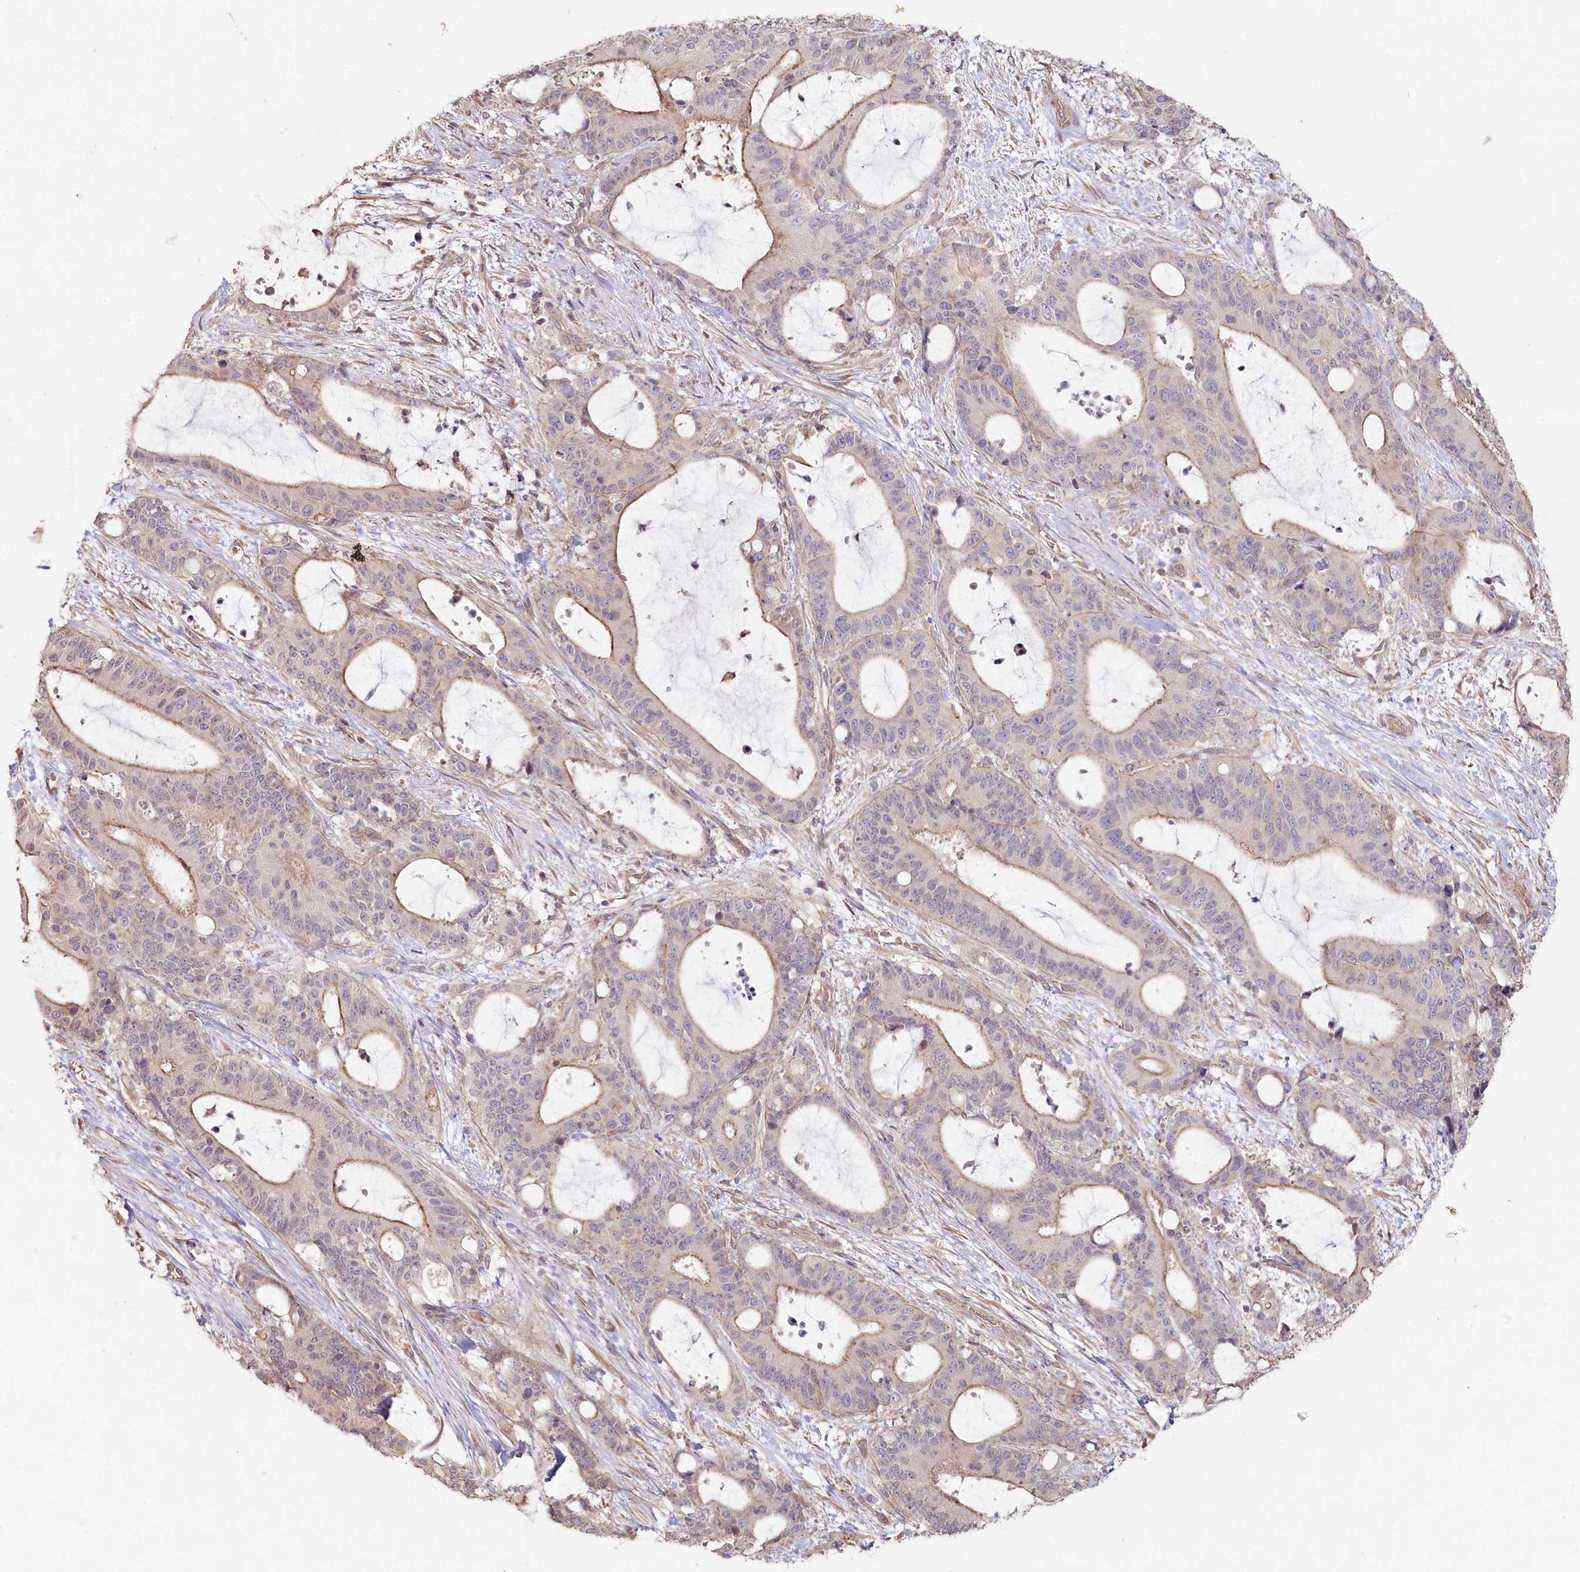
{"staining": {"intensity": "moderate", "quantity": "<25%", "location": "cytoplasmic/membranous"}, "tissue": "liver cancer", "cell_type": "Tumor cells", "image_type": "cancer", "snomed": [{"axis": "morphology", "description": "Normal tissue, NOS"}, {"axis": "morphology", "description": "Cholangiocarcinoma"}, {"axis": "topography", "description": "Liver"}, {"axis": "topography", "description": "Peripheral nerve tissue"}], "caption": "About <25% of tumor cells in human cholangiocarcinoma (liver) display moderate cytoplasmic/membranous protein staining as visualized by brown immunohistochemical staining.", "gene": "TCHP", "patient": {"sex": "female", "age": 73}}